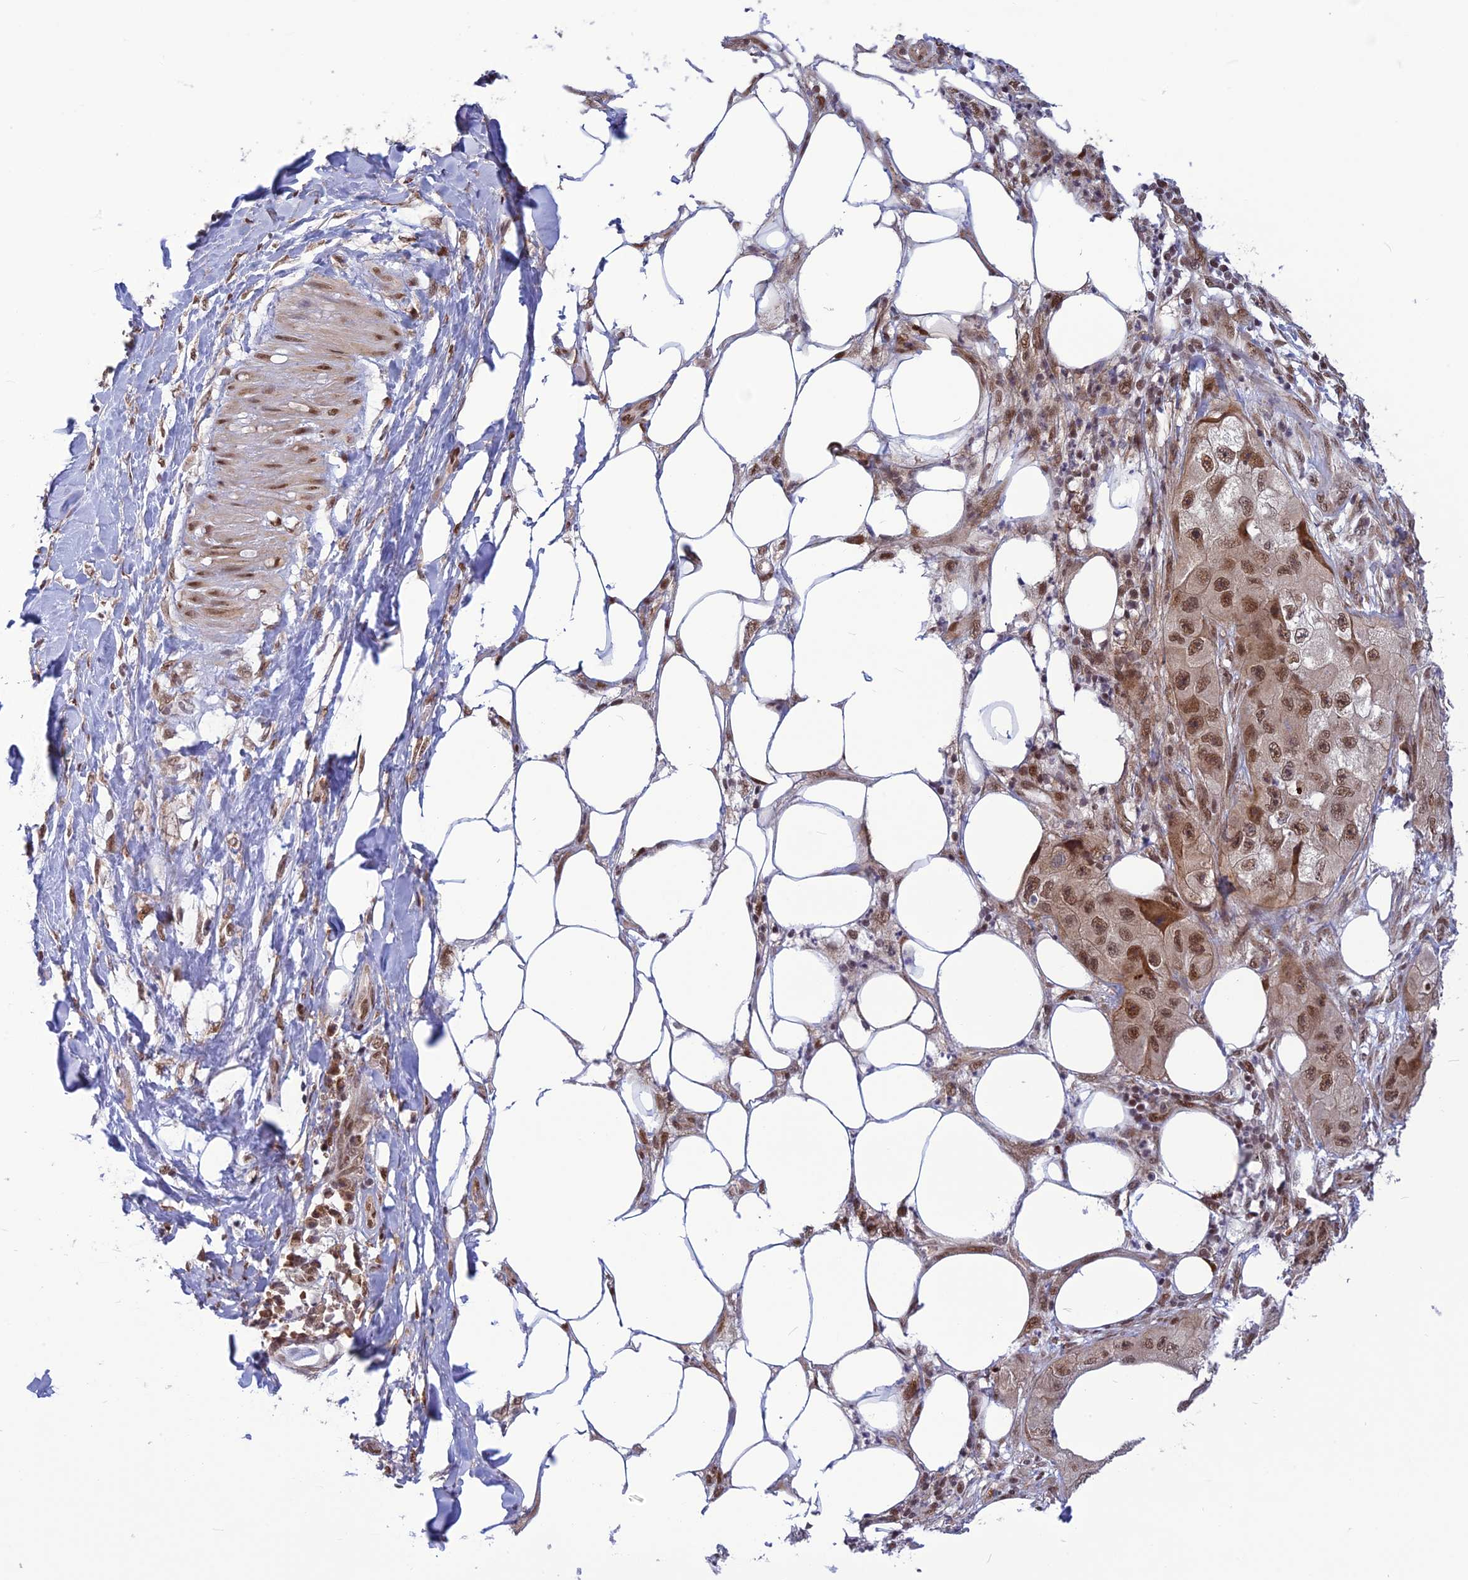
{"staining": {"intensity": "moderate", "quantity": ">75%", "location": "nuclear"}, "tissue": "skin cancer", "cell_type": "Tumor cells", "image_type": "cancer", "snomed": [{"axis": "morphology", "description": "Squamous cell carcinoma, NOS"}, {"axis": "topography", "description": "Skin"}, {"axis": "topography", "description": "Subcutis"}], "caption": "IHC photomicrograph of human skin cancer stained for a protein (brown), which displays medium levels of moderate nuclear staining in about >75% of tumor cells.", "gene": "RTRAF", "patient": {"sex": "male", "age": 73}}